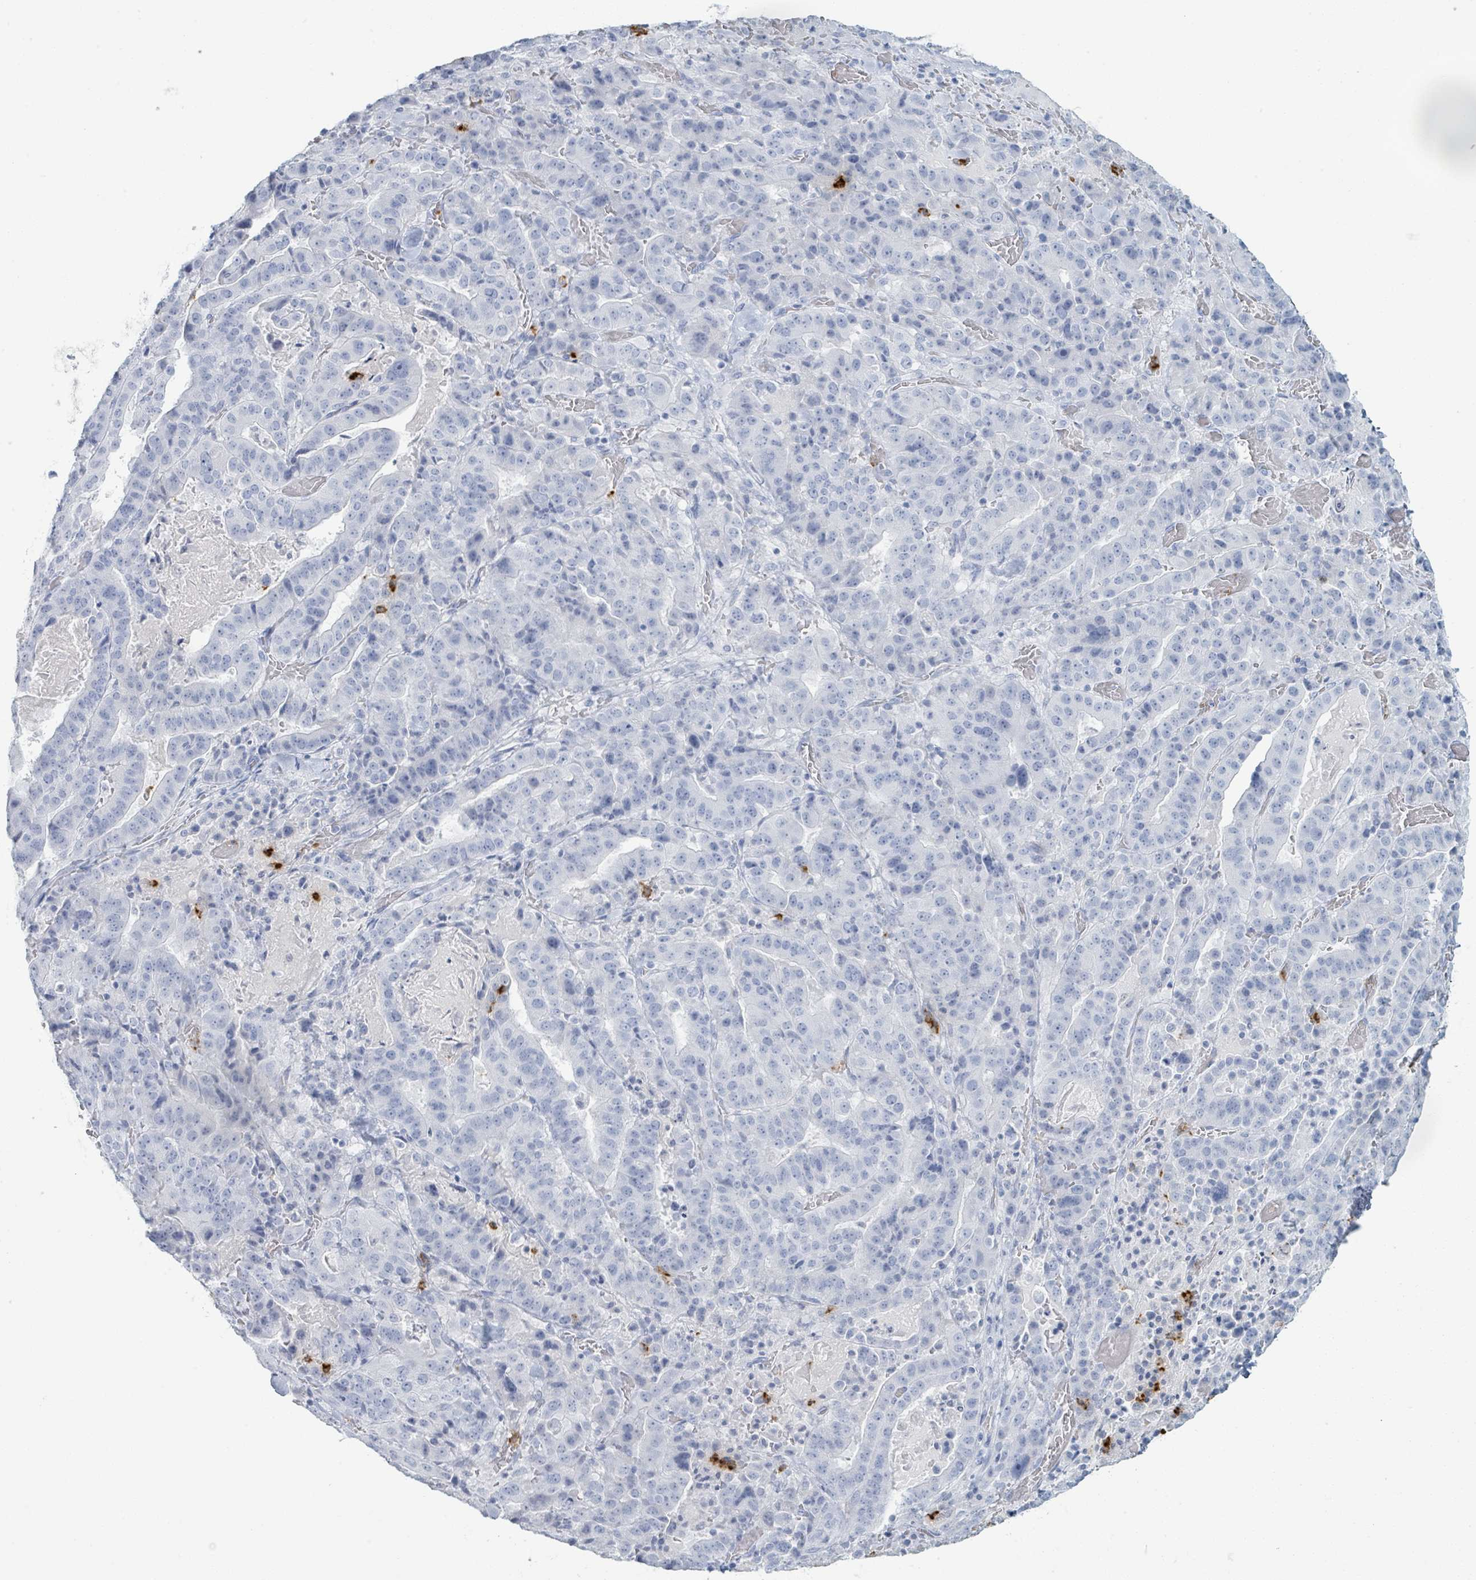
{"staining": {"intensity": "negative", "quantity": "none", "location": "none"}, "tissue": "stomach cancer", "cell_type": "Tumor cells", "image_type": "cancer", "snomed": [{"axis": "morphology", "description": "Adenocarcinoma, NOS"}, {"axis": "topography", "description": "Stomach"}], "caption": "Stomach cancer was stained to show a protein in brown. There is no significant expression in tumor cells. (DAB (3,3'-diaminobenzidine) immunohistochemistry with hematoxylin counter stain).", "gene": "DEFA4", "patient": {"sex": "male", "age": 48}}